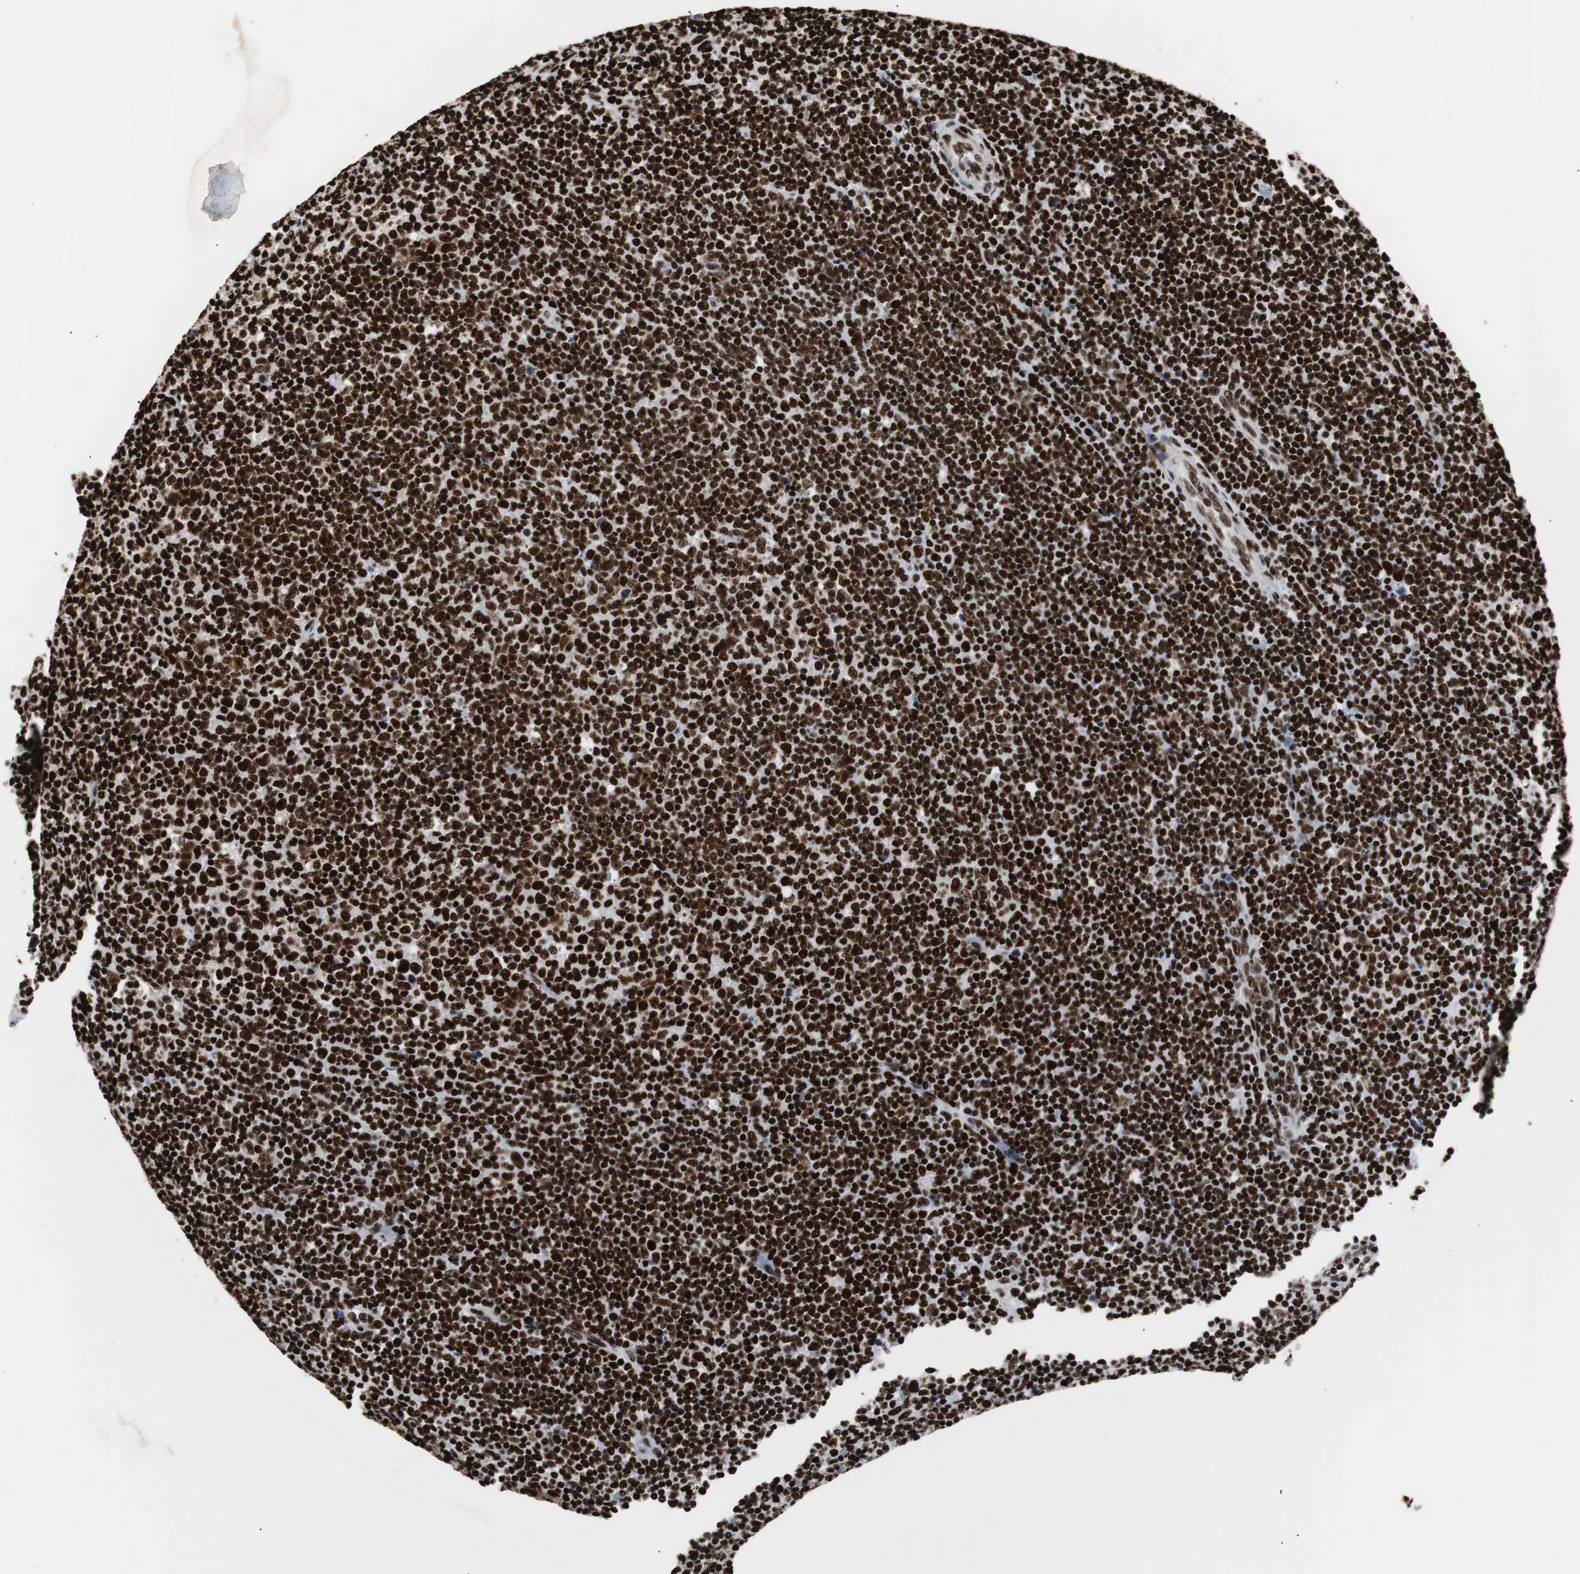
{"staining": {"intensity": "strong", "quantity": ">75%", "location": "nuclear"}, "tissue": "lymphoma", "cell_type": "Tumor cells", "image_type": "cancer", "snomed": [{"axis": "morphology", "description": "Malignant lymphoma, non-Hodgkin's type, Low grade"}, {"axis": "topography", "description": "Lymph node"}], "caption": "The photomicrograph displays staining of malignant lymphoma, non-Hodgkin's type (low-grade), revealing strong nuclear protein staining (brown color) within tumor cells.", "gene": "MTA2", "patient": {"sex": "male", "age": 70}}